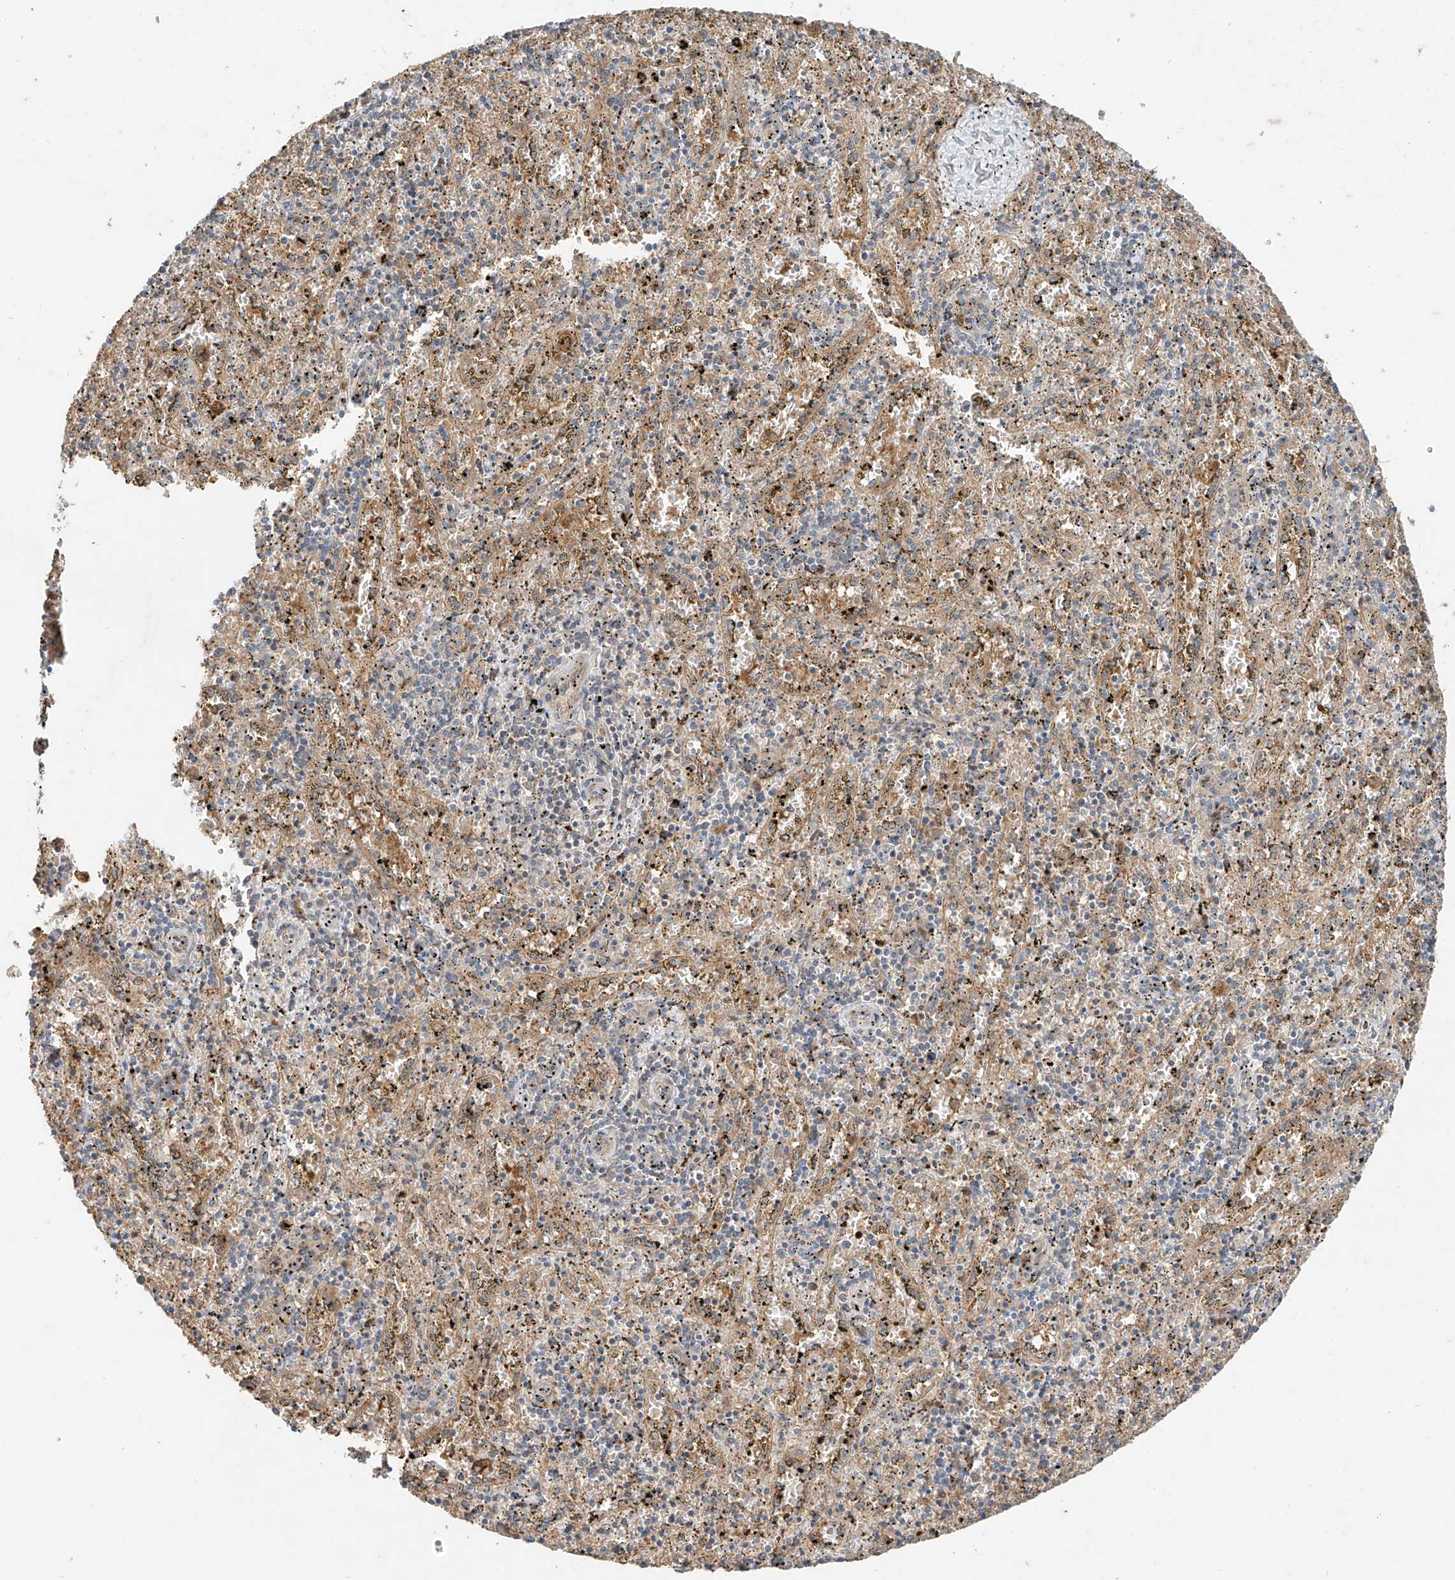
{"staining": {"intensity": "moderate", "quantity": "25%-75%", "location": "cytoplasmic/membranous"}, "tissue": "spleen", "cell_type": "Cells in red pulp", "image_type": "normal", "snomed": [{"axis": "morphology", "description": "Normal tissue, NOS"}, {"axis": "topography", "description": "Spleen"}], "caption": "Protein staining by immunohistochemistry (IHC) exhibits moderate cytoplasmic/membranous expression in about 25%-75% of cells in red pulp in normal spleen. The staining is performed using DAB brown chromogen to label protein expression. The nuclei are counter-stained blue using hematoxylin.", "gene": "CACNA2D4", "patient": {"sex": "male", "age": 11}}